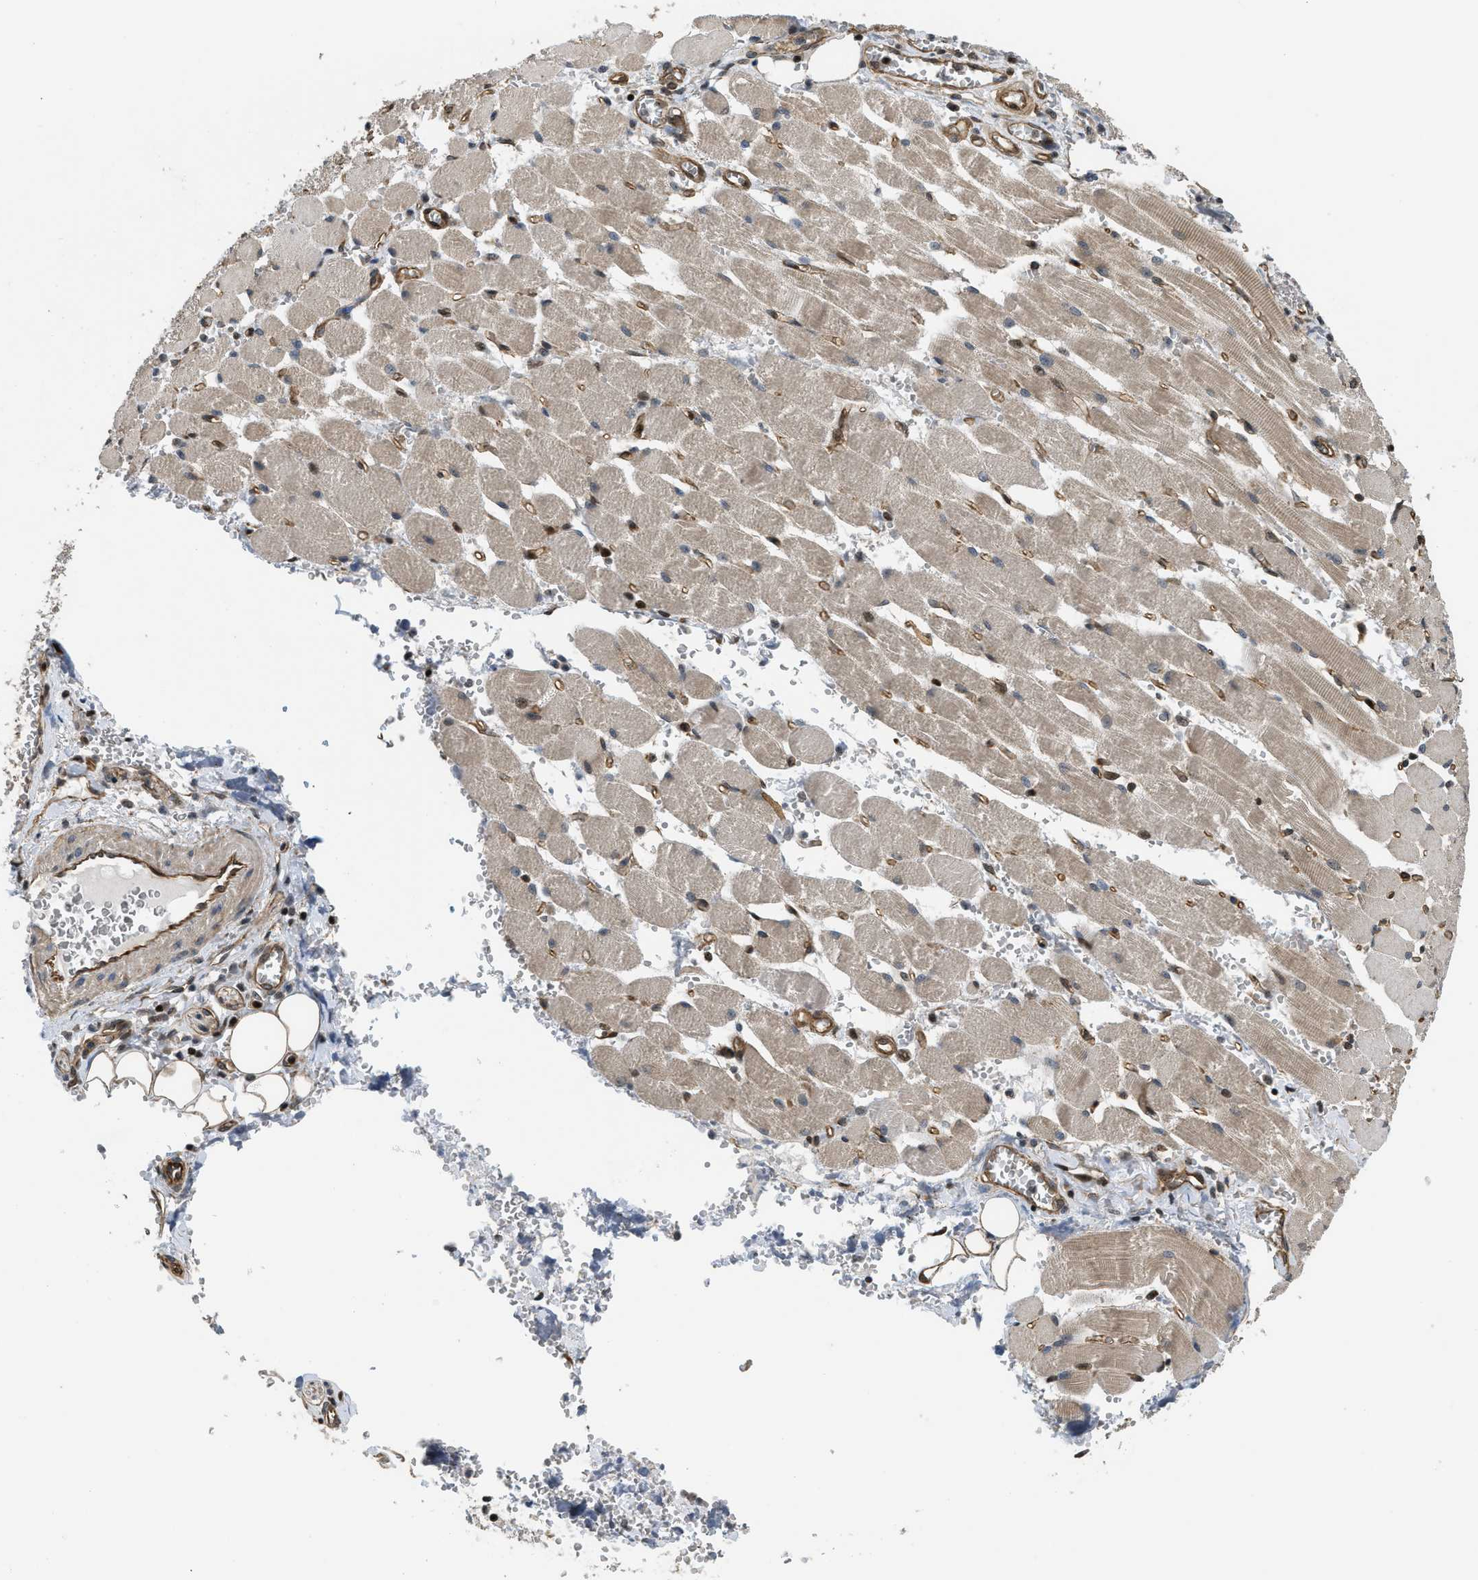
{"staining": {"intensity": "moderate", "quantity": ">75%", "location": "cytoplasmic/membranous,nuclear"}, "tissue": "adipose tissue", "cell_type": "Adipocytes", "image_type": "normal", "snomed": [{"axis": "morphology", "description": "Squamous cell carcinoma, NOS"}, {"axis": "topography", "description": "Oral tissue"}, {"axis": "topography", "description": "Head-Neck"}], "caption": "Adipocytes exhibit medium levels of moderate cytoplasmic/membranous,nuclear positivity in about >75% of cells in normal adipose tissue.", "gene": "LTA4H", "patient": {"sex": "female", "age": 50}}